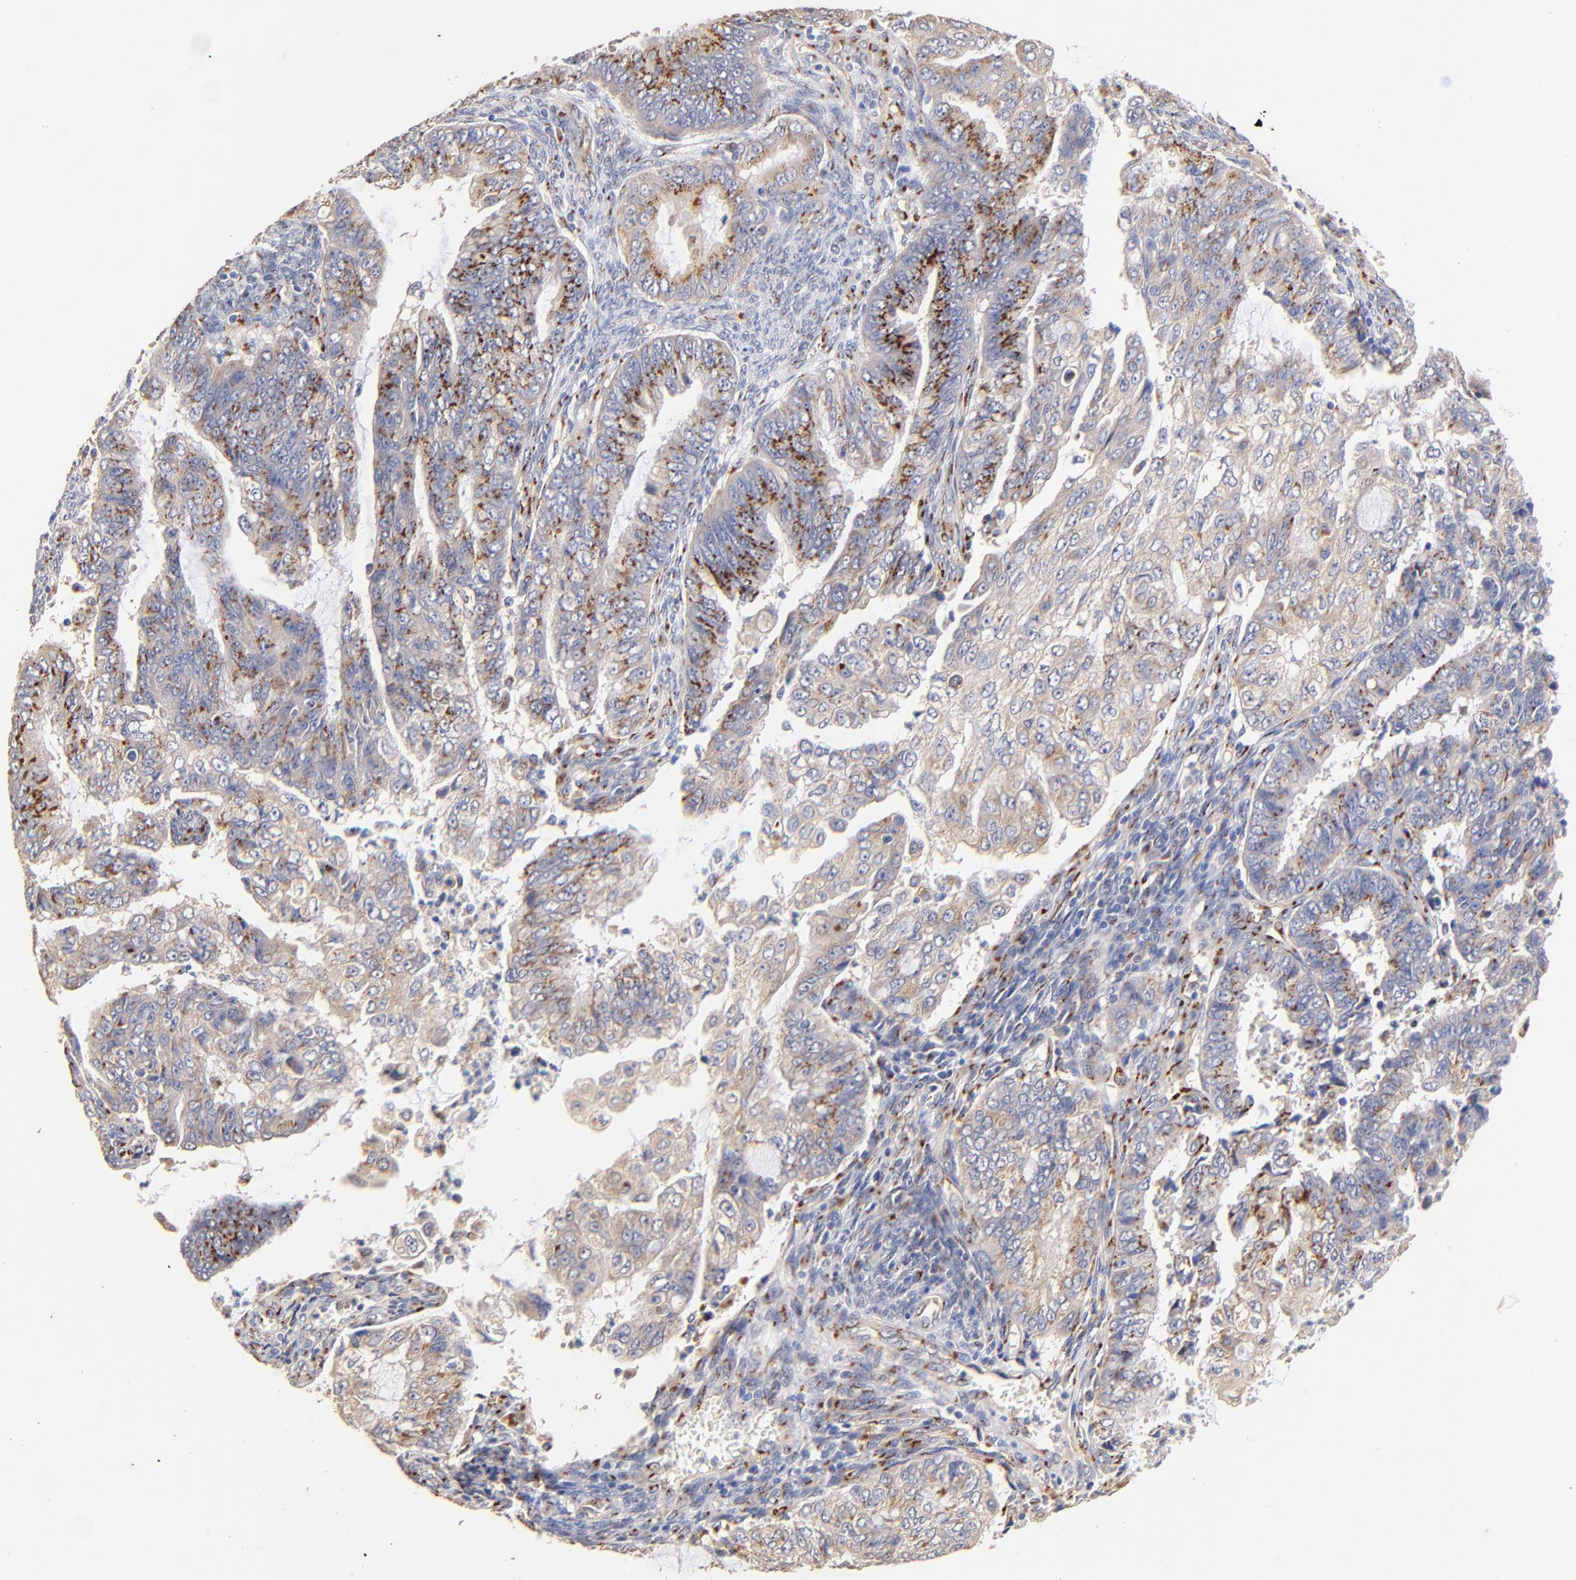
{"staining": {"intensity": "moderate", "quantity": "<25%", "location": "cytoplasmic/membranous"}, "tissue": "endometrial cancer", "cell_type": "Tumor cells", "image_type": "cancer", "snomed": [{"axis": "morphology", "description": "Adenocarcinoma, NOS"}, {"axis": "topography", "description": "Endometrium"}], "caption": "Immunohistochemical staining of endometrial cancer (adenocarcinoma) demonstrates low levels of moderate cytoplasmic/membranous protein expression in about <25% of tumor cells.", "gene": "FMNL3", "patient": {"sex": "female", "age": 75}}